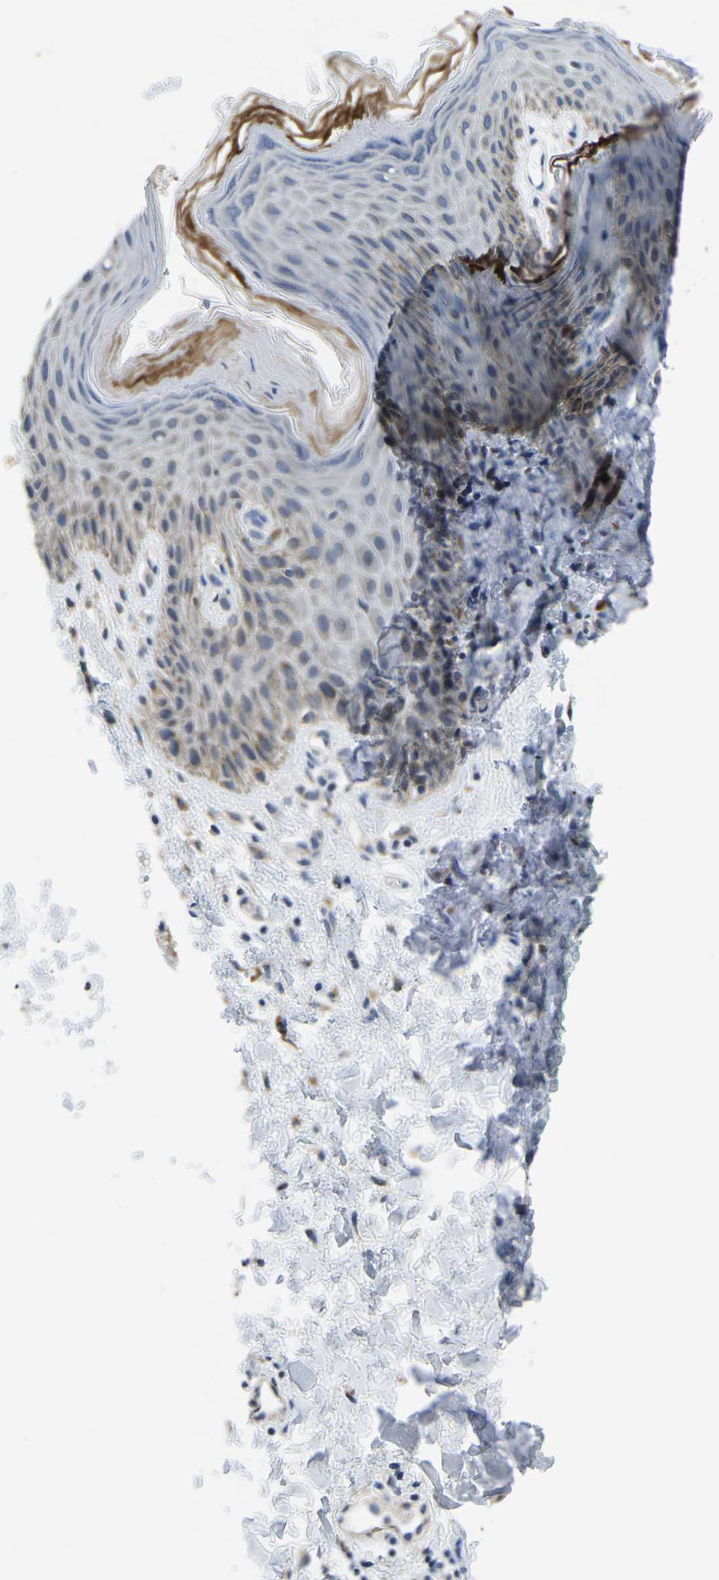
{"staining": {"intensity": "weak", "quantity": "<25%", "location": "cytoplasmic/membranous"}, "tissue": "skin", "cell_type": "Epidermal cells", "image_type": "normal", "snomed": [{"axis": "morphology", "description": "Normal tissue, NOS"}, {"axis": "topography", "description": "Anal"}], "caption": "An immunohistochemistry (IHC) photomicrograph of normal skin is shown. There is no staining in epidermal cells of skin.", "gene": "LIAS", "patient": {"sex": "male", "age": 44}}